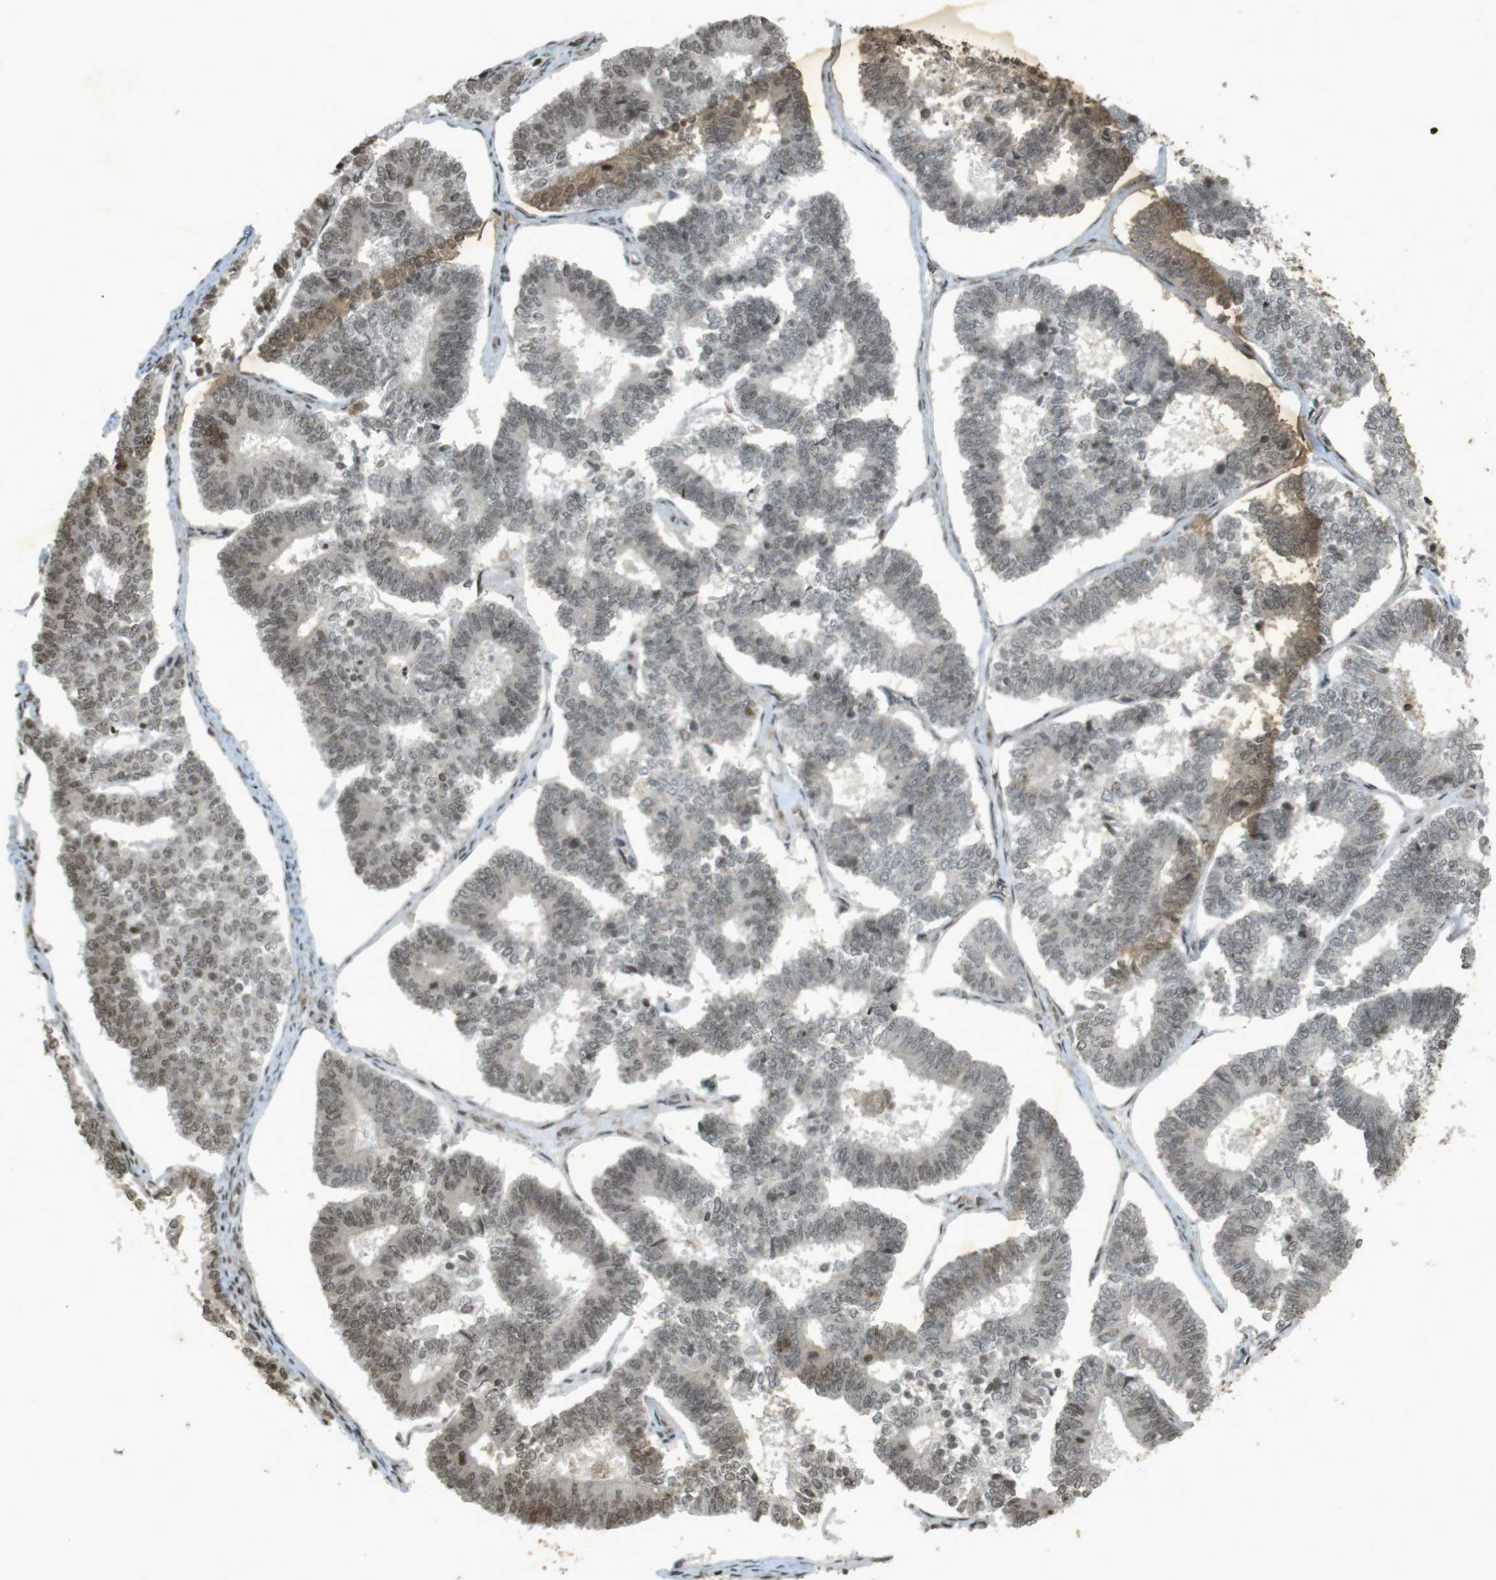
{"staining": {"intensity": "weak", "quantity": "25%-75%", "location": "nuclear"}, "tissue": "endometrial cancer", "cell_type": "Tumor cells", "image_type": "cancer", "snomed": [{"axis": "morphology", "description": "Adenocarcinoma, NOS"}, {"axis": "topography", "description": "Endometrium"}], "caption": "Adenocarcinoma (endometrial) tissue displays weak nuclear positivity in approximately 25%-75% of tumor cells, visualized by immunohistochemistry. (Stains: DAB (3,3'-diaminobenzidine) in brown, nuclei in blue, Microscopy: brightfield microscopy at high magnification).", "gene": "ORC4", "patient": {"sex": "female", "age": 70}}